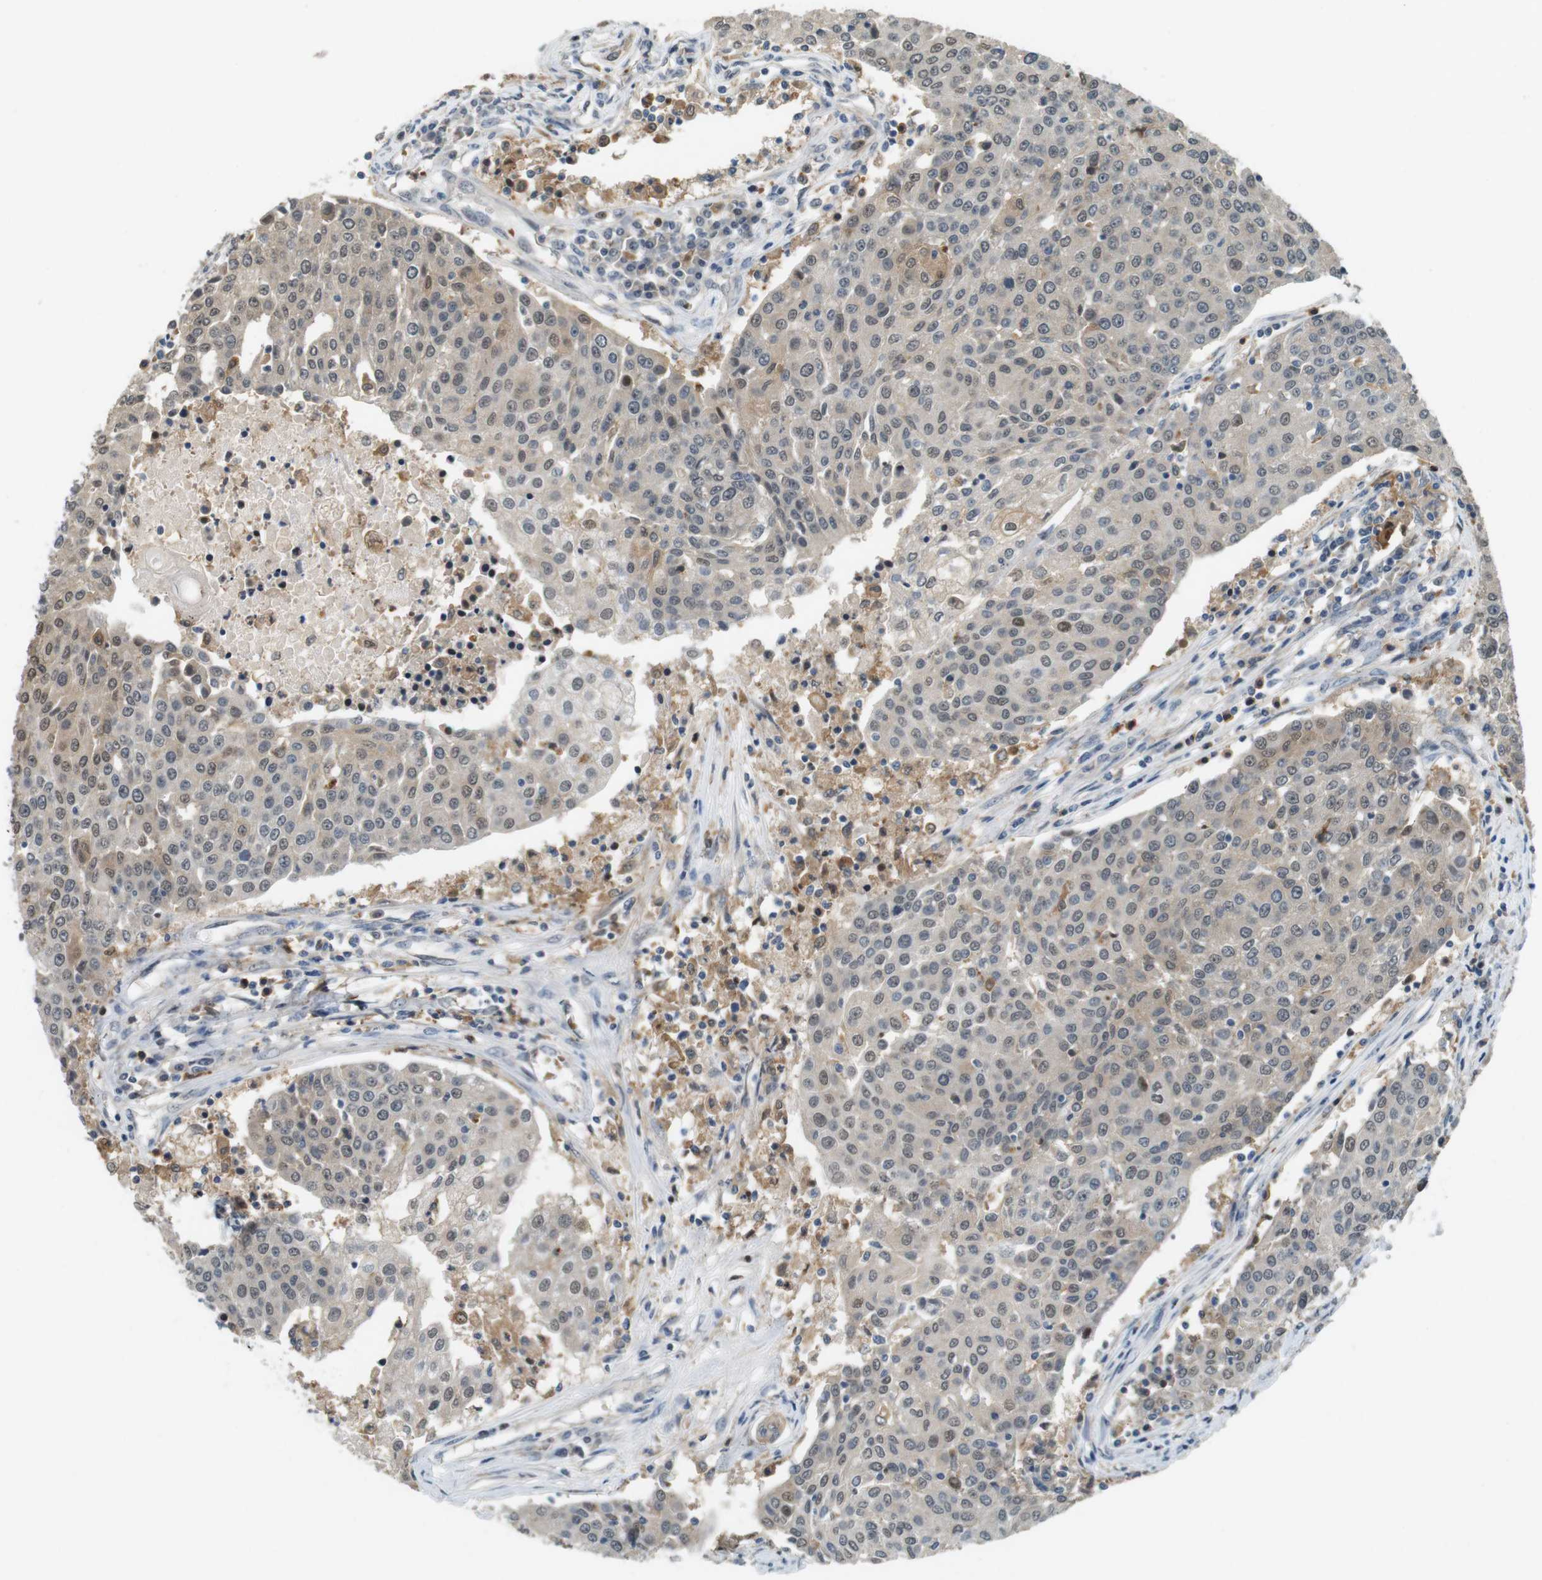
{"staining": {"intensity": "weak", "quantity": "25%-75%", "location": "cytoplasmic/membranous,nuclear"}, "tissue": "urothelial cancer", "cell_type": "Tumor cells", "image_type": "cancer", "snomed": [{"axis": "morphology", "description": "Urothelial carcinoma, High grade"}, {"axis": "topography", "description": "Urinary bladder"}], "caption": "Immunohistochemical staining of human urothelial cancer demonstrates low levels of weak cytoplasmic/membranous and nuclear protein staining in approximately 25%-75% of tumor cells.", "gene": "CDK14", "patient": {"sex": "female", "age": 85}}